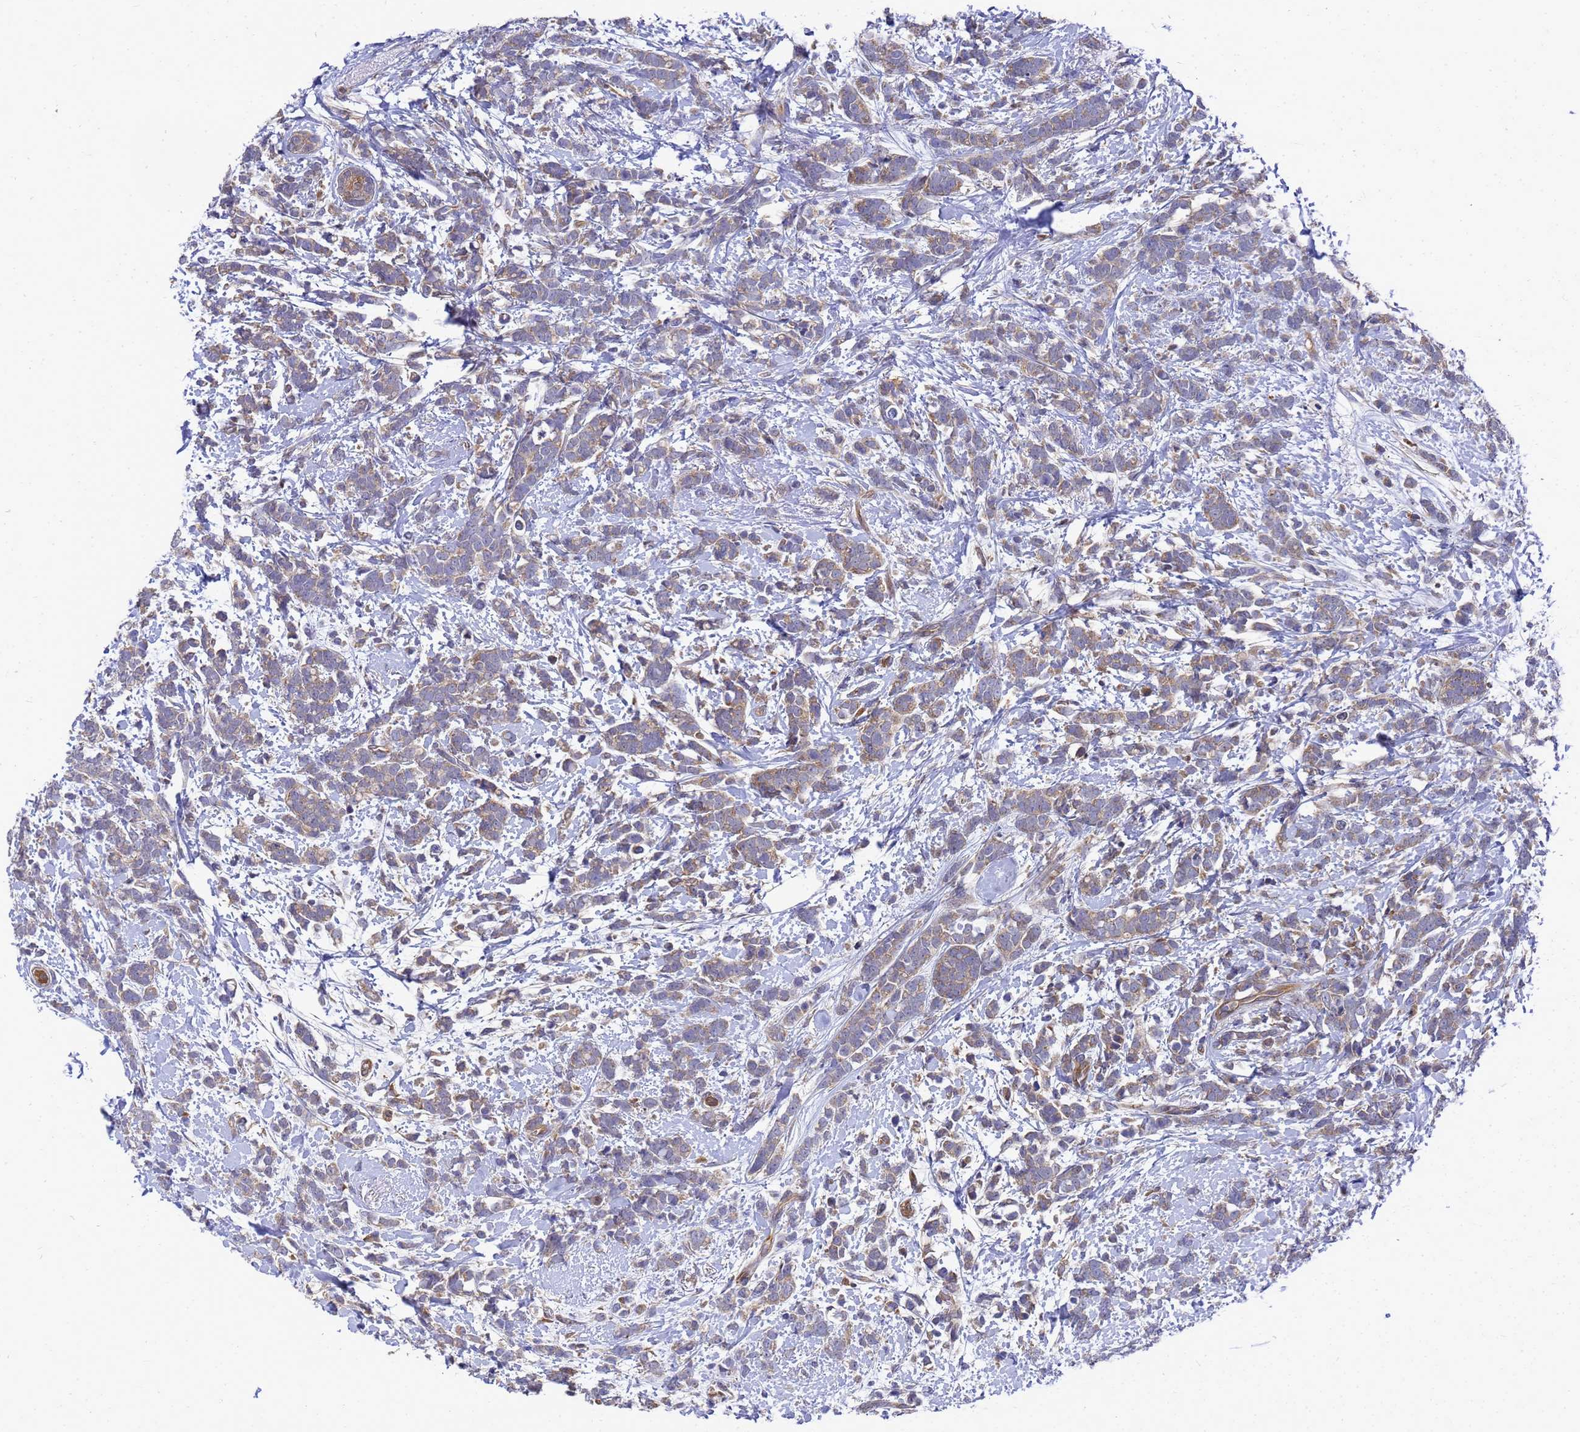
{"staining": {"intensity": "weak", "quantity": "25%-75%", "location": "cytoplasmic/membranous"}, "tissue": "breast cancer", "cell_type": "Tumor cells", "image_type": "cancer", "snomed": [{"axis": "morphology", "description": "Lobular carcinoma"}, {"axis": "topography", "description": "Breast"}], "caption": "A brown stain highlights weak cytoplasmic/membranous positivity of a protein in human lobular carcinoma (breast) tumor cells.", "gene": "SLC35E2B", "patient": {"sex": "female", "age": 58}}